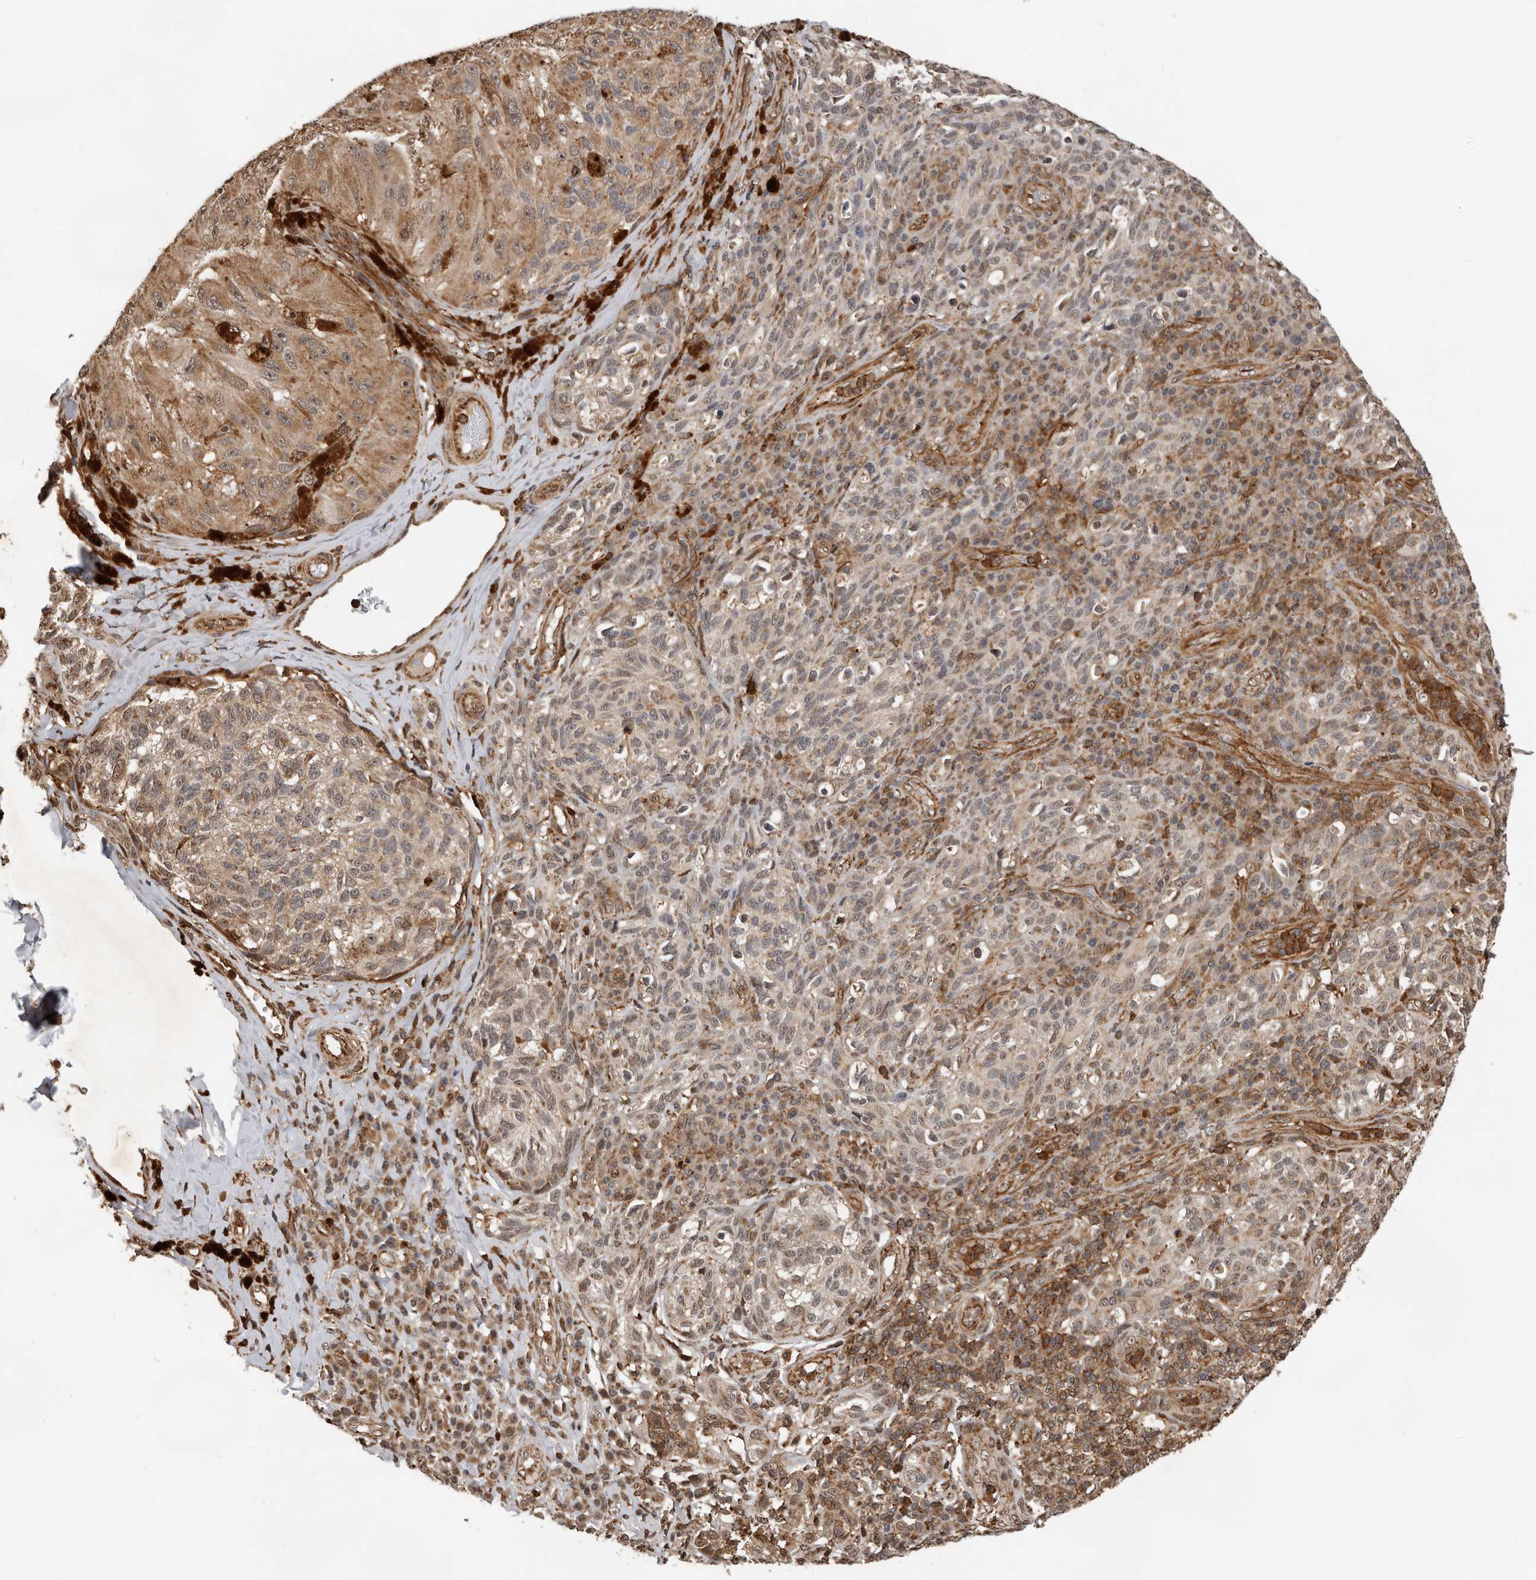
{"staining": {"intensity": "weak", "quantity": "25%-75%", "location": "cytoplasmic/membranous"}, "tissue": "melanoma", "cell_type": "Tumor cells", "image_type": "cancer", "snomed": [{"axis": "morphology", "description": "Malignant melanoma, NOS"}, {"axis": "topography", "description": "Skin"}], "caption": "The immunohistochemical stain shows weak cytoplasmic/membranous expression in tumor cells of melanoma tissue.", "gene": "RNF157", "patient": {"sex": "female", "age": 73}}